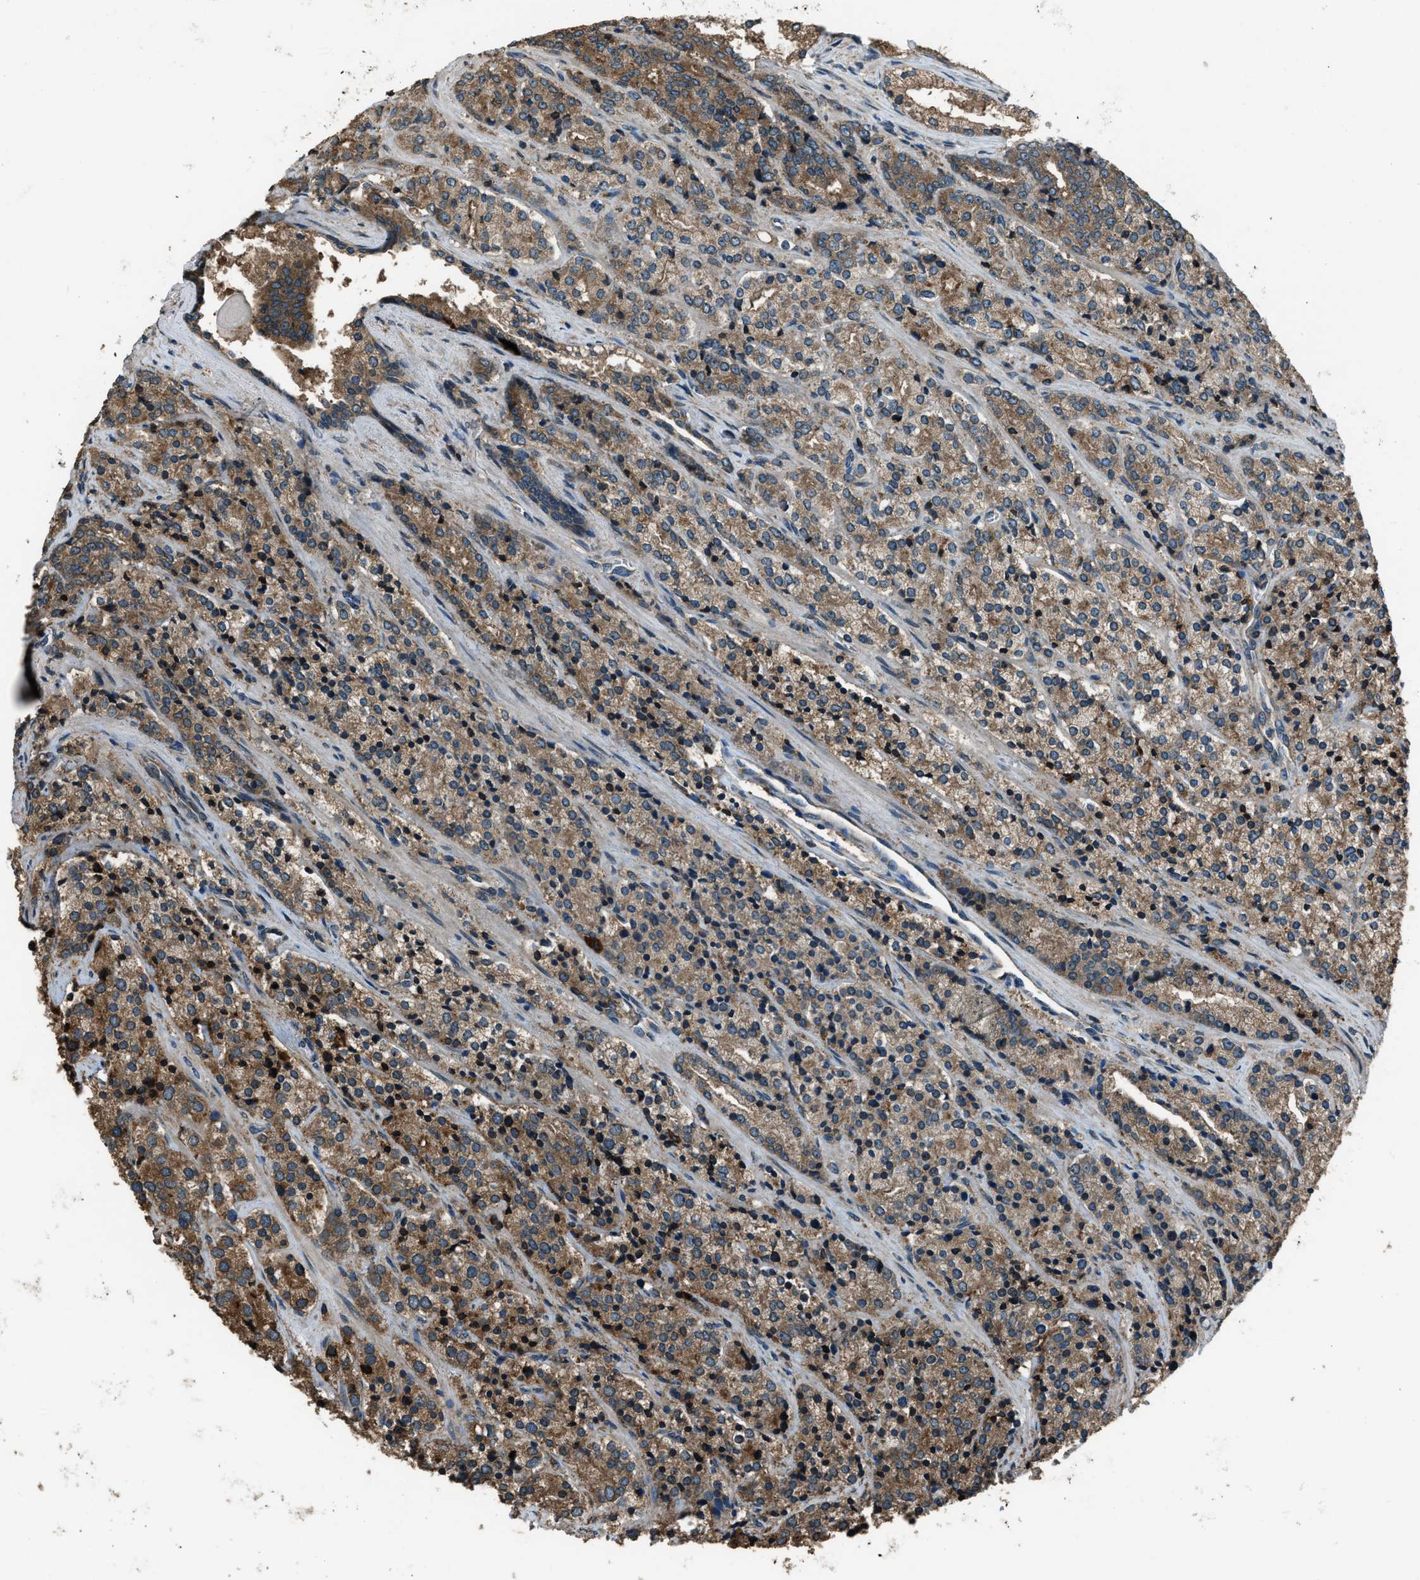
{"staining": {"intensity": "moderate", "quantity": ">75%", "location": "cytoplasmic/membranous"}, "tissue": "prostate cancer", "cell_type": "Tumor cells", "image_type": "cancer", "snomed": [{"axis": "morphology", "description": "Adenocarcinoma, High grade"}, {"axis": "topography", "description": "Prostate"}], "caption": "Protein staining by immunohistochemistry (IHC) shows moderate cytoplasmic/membranous positivity in about >75% of tumor cells in prostate cancer.", "gene": "TRIM4", "patient": {"sex": "male", "age": 71}}